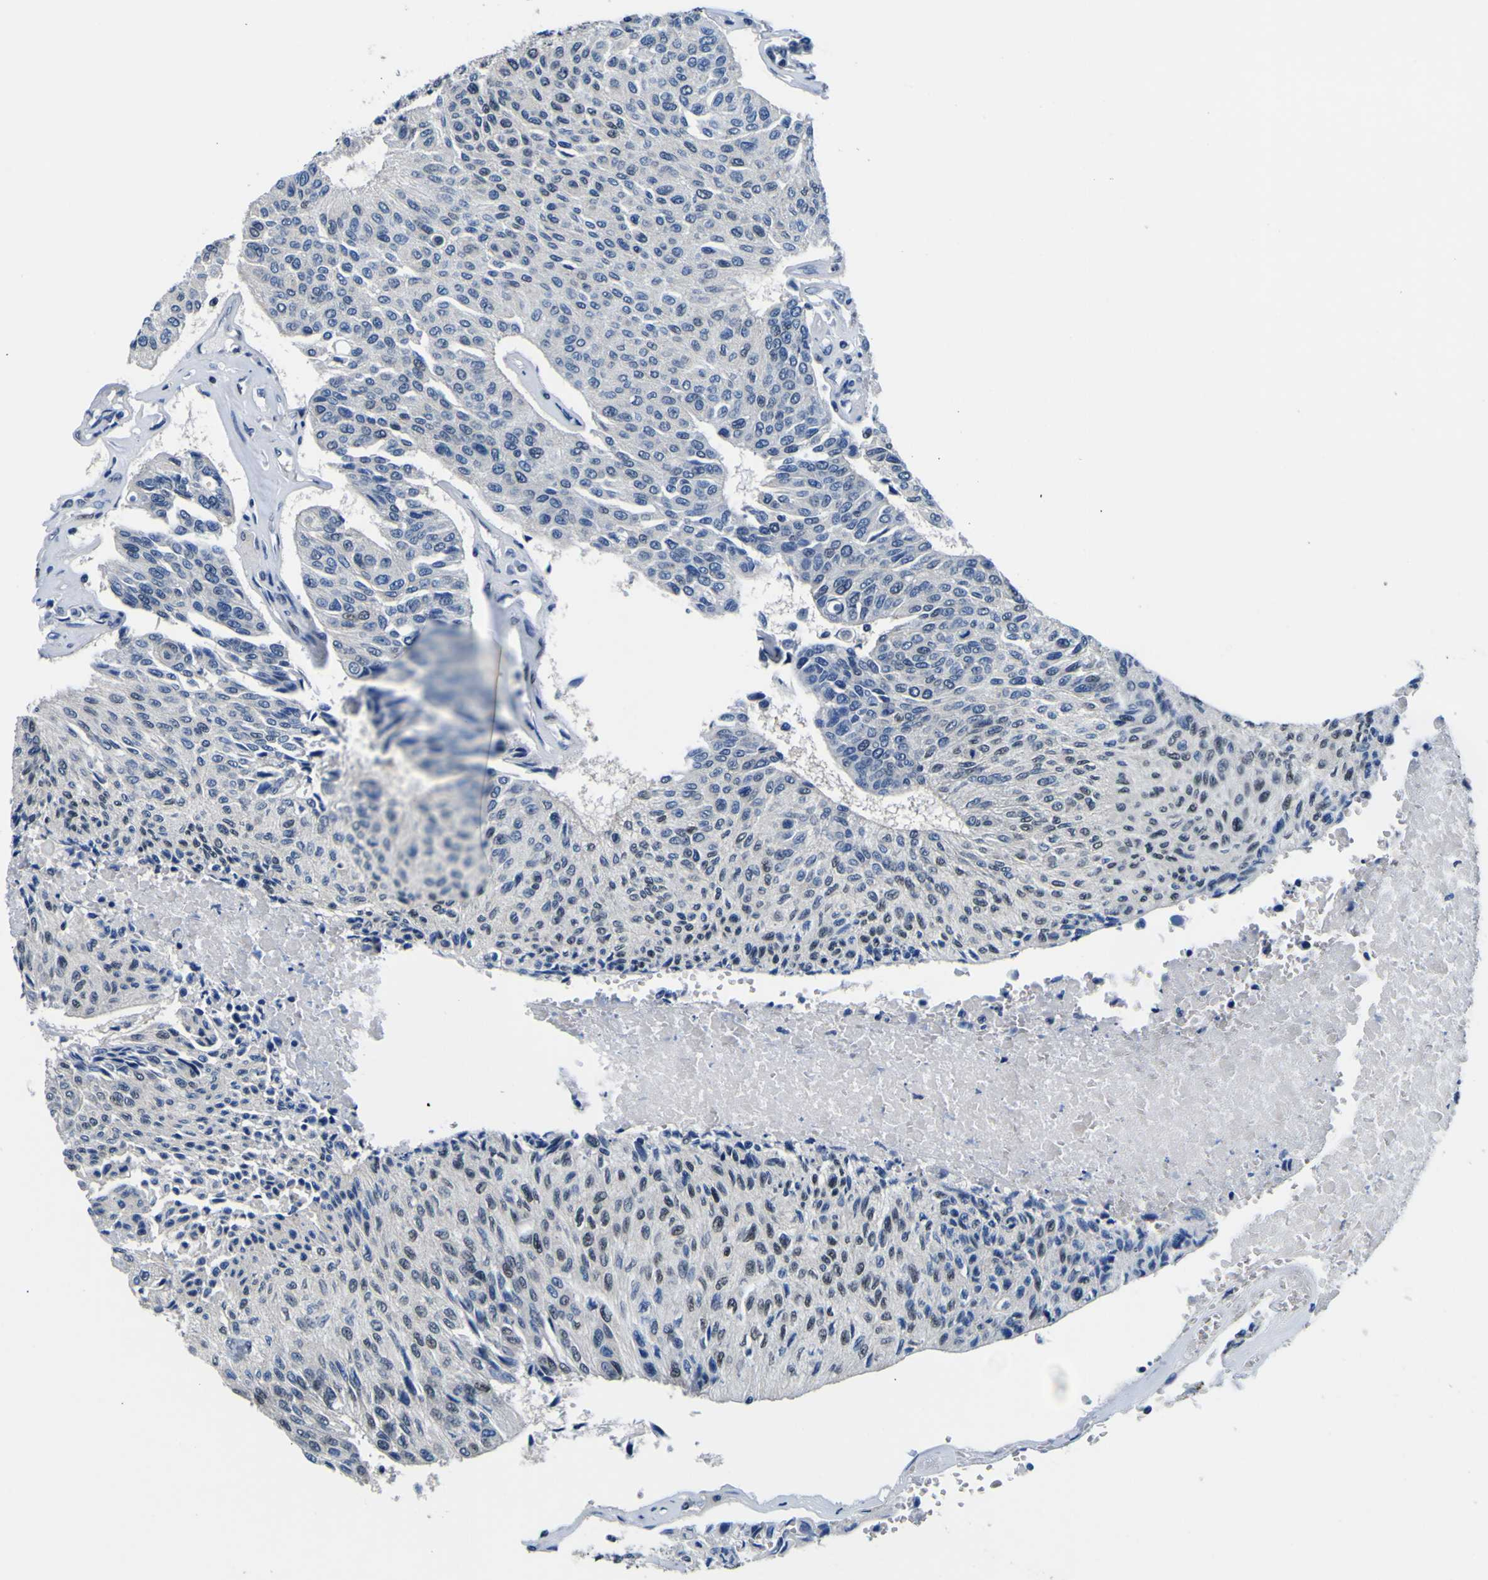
{"staining": {"intensity": "negative", "quantity": "none", "location": "none"}, "tissue": "urothelial cancer", "cell_type": "Tumor cells", "image_type": "cancer", "snomed": [{"axis": "morphology", "description": "Urothelial carcinoma, High grade"}, {"axis": "topography", "description": "Urinary bladder"}], "caption": "A high-resolution photomicrograph shows immunohistochemistry staining of urothelial carcinoma (high-grade), which shows no significant staining in tumor cells.", "gene": "CUL4B", "patient": {"sex": "male", "age": 66}}